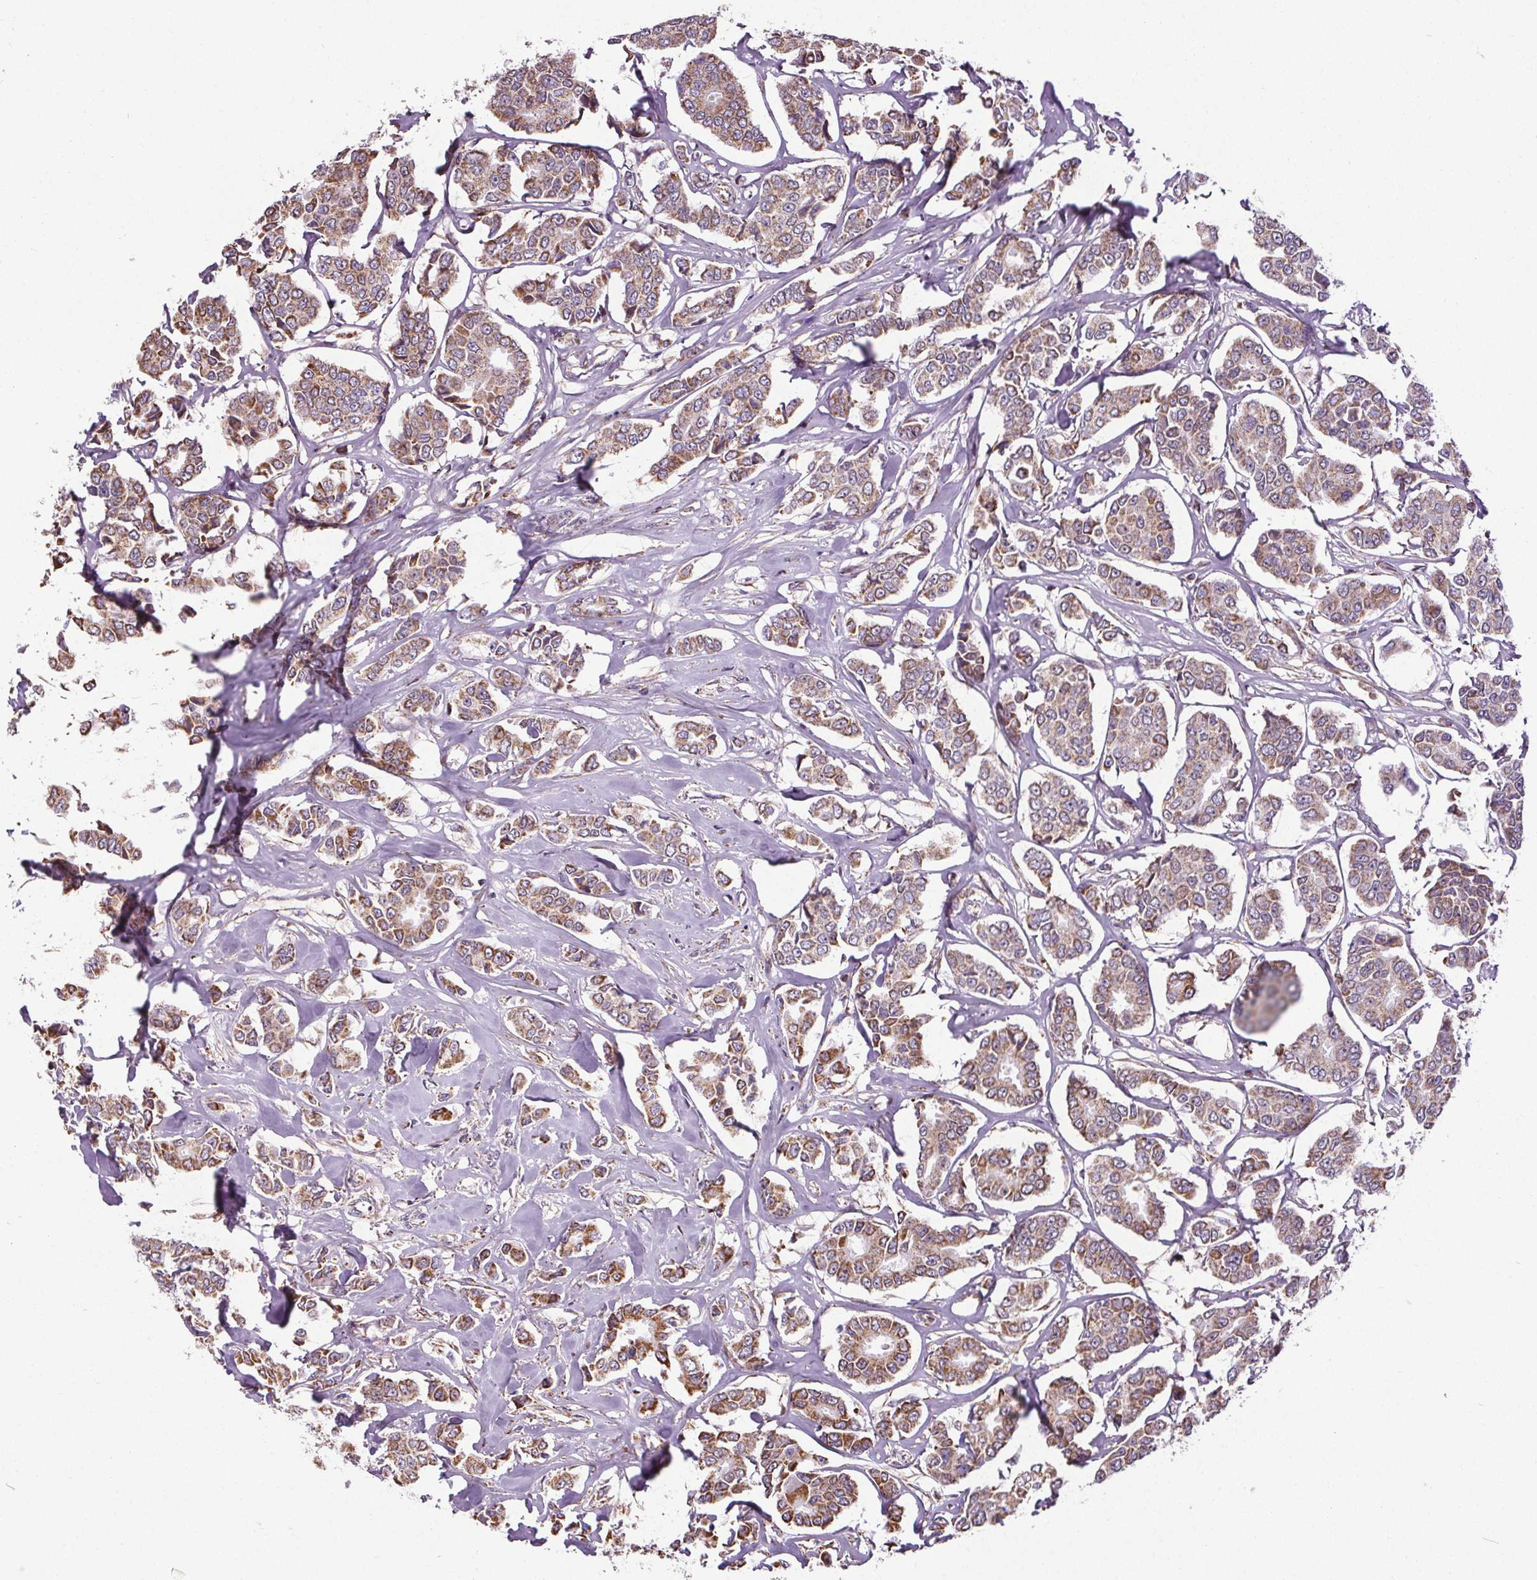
{"staining": {"intensity": "moderate", "quantity": ">75%", "location": "cytoplasmic/membranous"}, "tissue": "breast cancer", "cell_type": "Tumor cells", "image_type": "cancer", "snomed": [{"axis": "morphology", "description": "Duct carcinoma"}, {"axis": "topography", "description": "Breast"}], "caption": "Immunohistochemical staining of breast cancer (infiltrating ductal carcinoma) exhibits medium levels of moderate cytoplasmic/membranous staining in about >75% of tumor cells.", "gene": "ZNF548", "patient": {"sex": "female", "age": 94}}